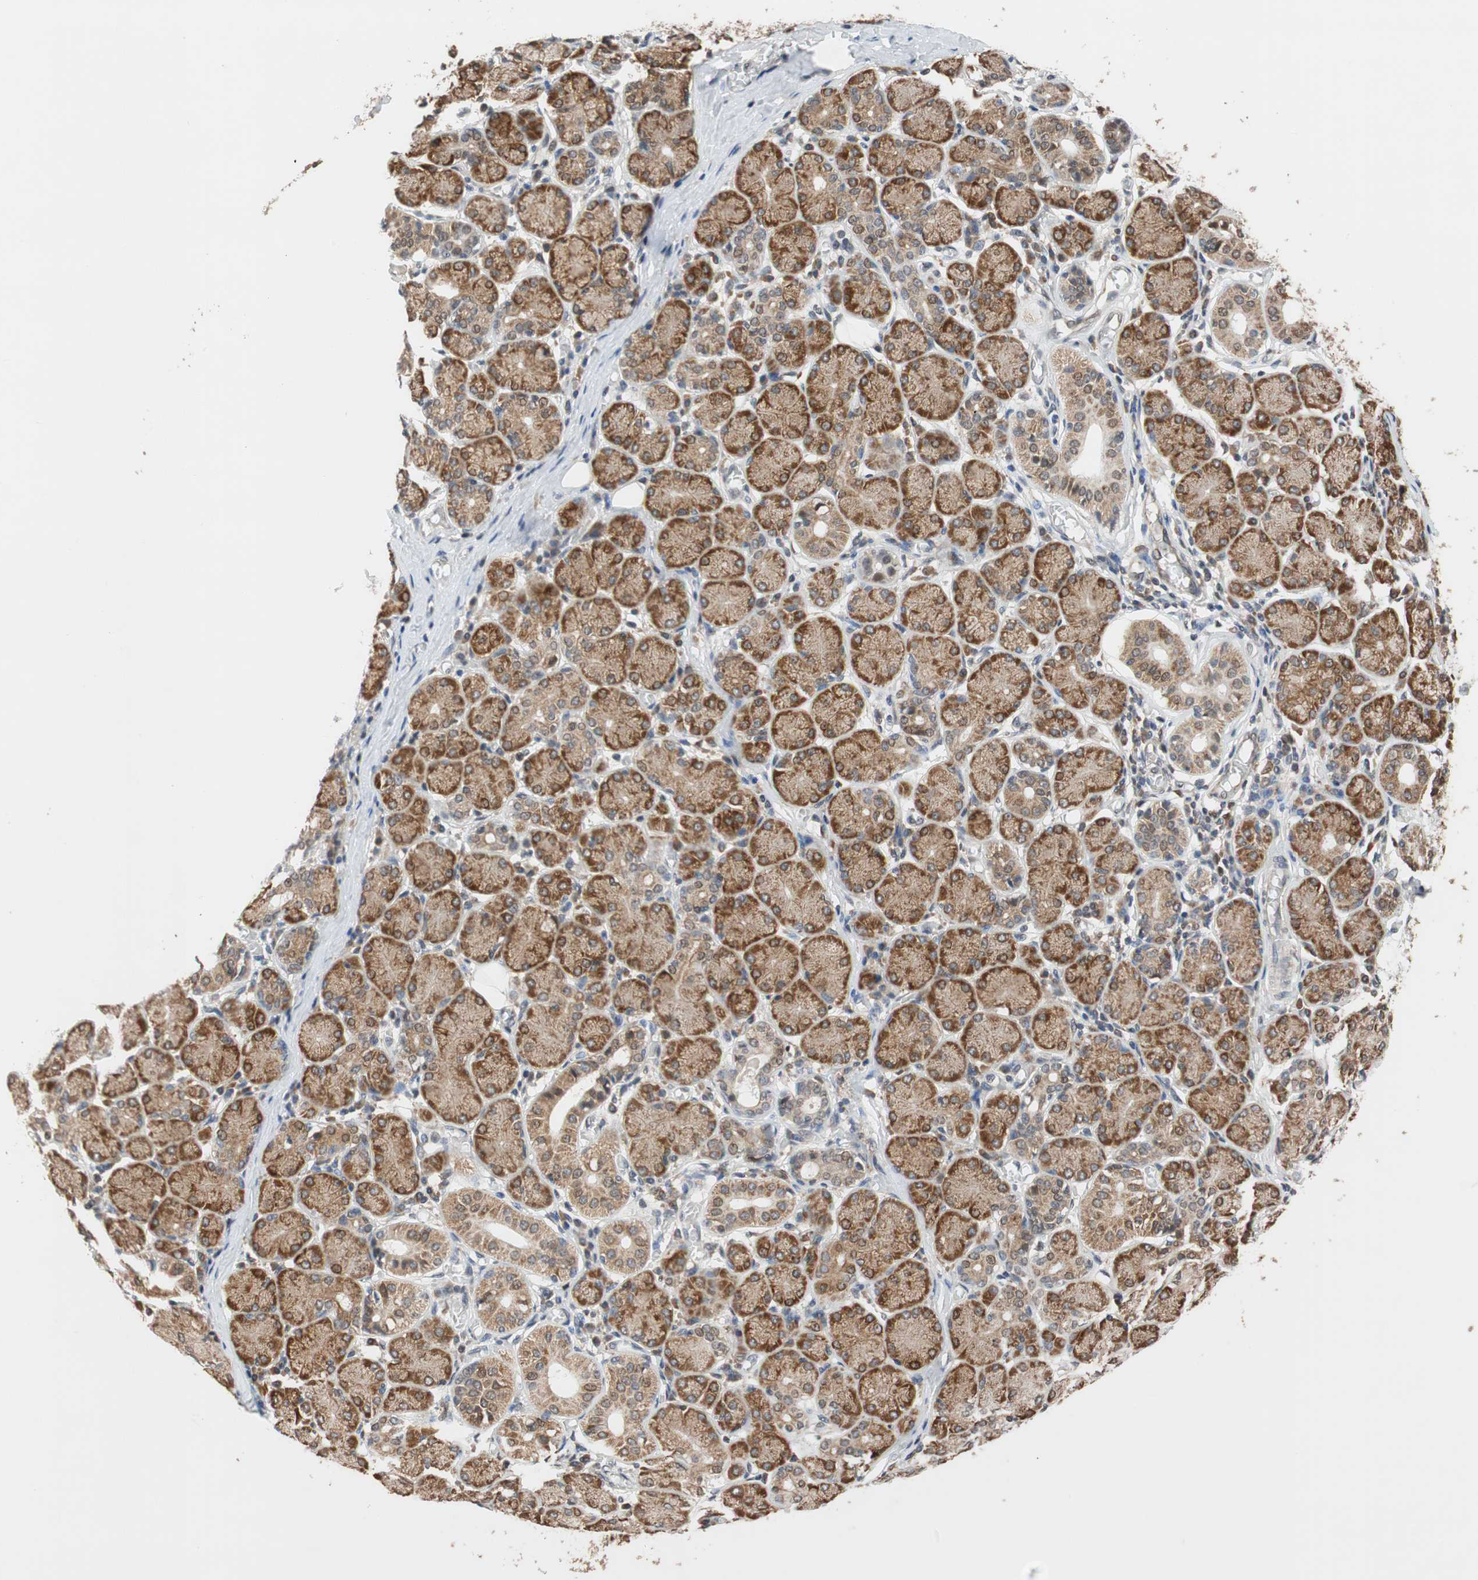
{"staining": {"intensity": "strong", "quantity": ">75%", "location": "cytoplasmic/membranous,nuclear"}, "tissue": "salivary gland", "cell_type": "Glandular cells", "image_type": "normal", "snomed": [{"axis": "morphology", "description": "Normal tissue, NOS"}, {"axis": "topography", "description": "Salivary gland"}], "caption": "IHC histopathology image of normal salivary gland: human salivary gland stained using immunohistochemistry (IHC) shows high levels of strong protein expression localized specifically in the cytoplasmic/membranous,nuclear of glandular cells, appearing as a cytoplasmic/membranous,nuclear brown color.", "gene": "AUP1", "patient": {"sex": "female", "age": 24}}